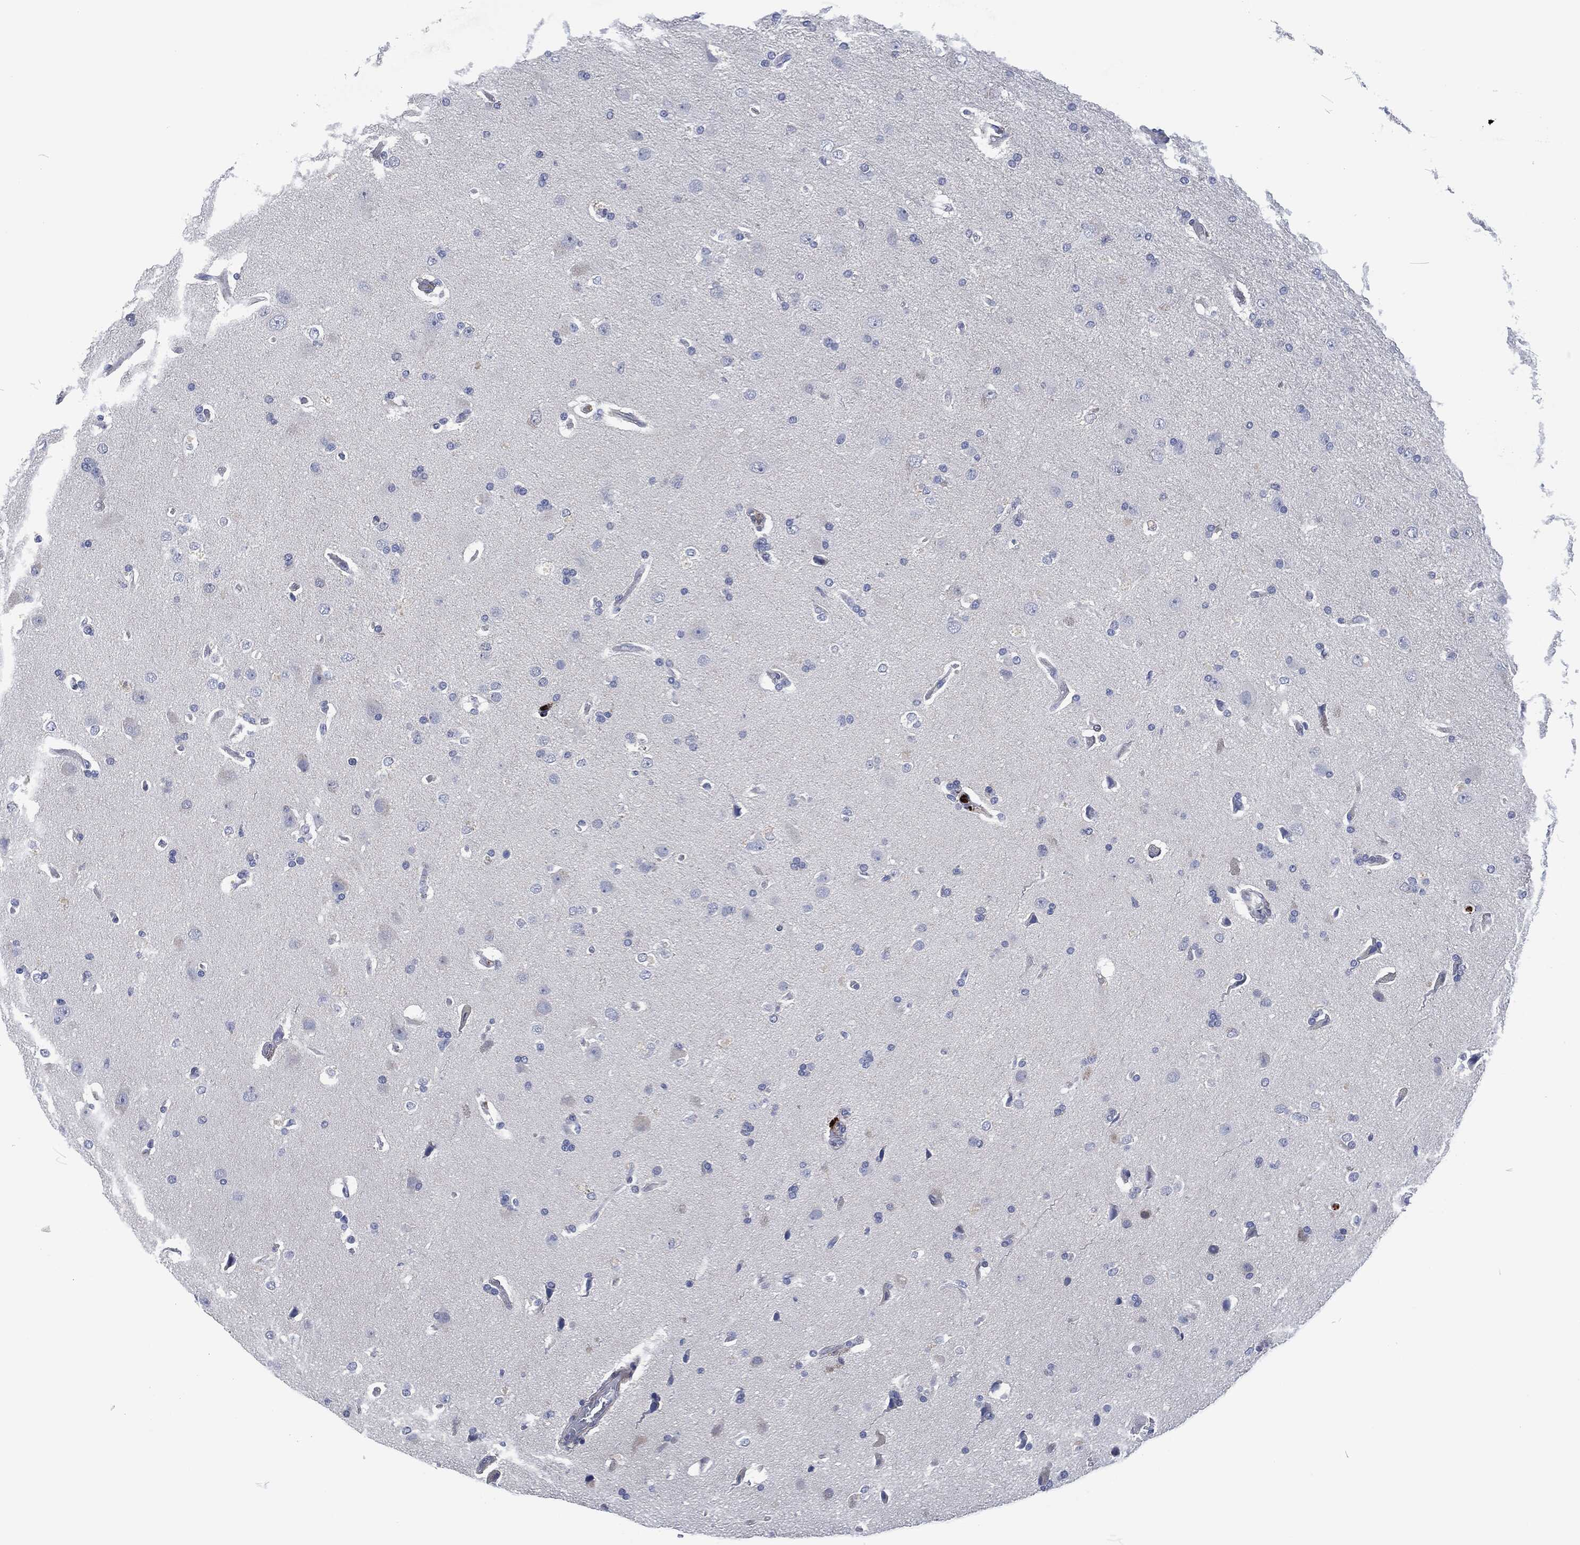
{"staining": {"intensity": "negative", "quantity": "none", "location": "none"}, "tissue": "glioma", "cell_type": "Tumor cells", "image_type": "cancer", "snomed": [{"axis": "morphology", "description": "Glioma, malignant, High grade"}, {"axis": "topography", "description": "Cerebral cortex"}], "caption": "This is a histopathology image of immunohistochemistry staining of glioma, which shows no expression in tumor cells.", "gene": "MPO", "patient": {"sex": "male", "age": 70}}